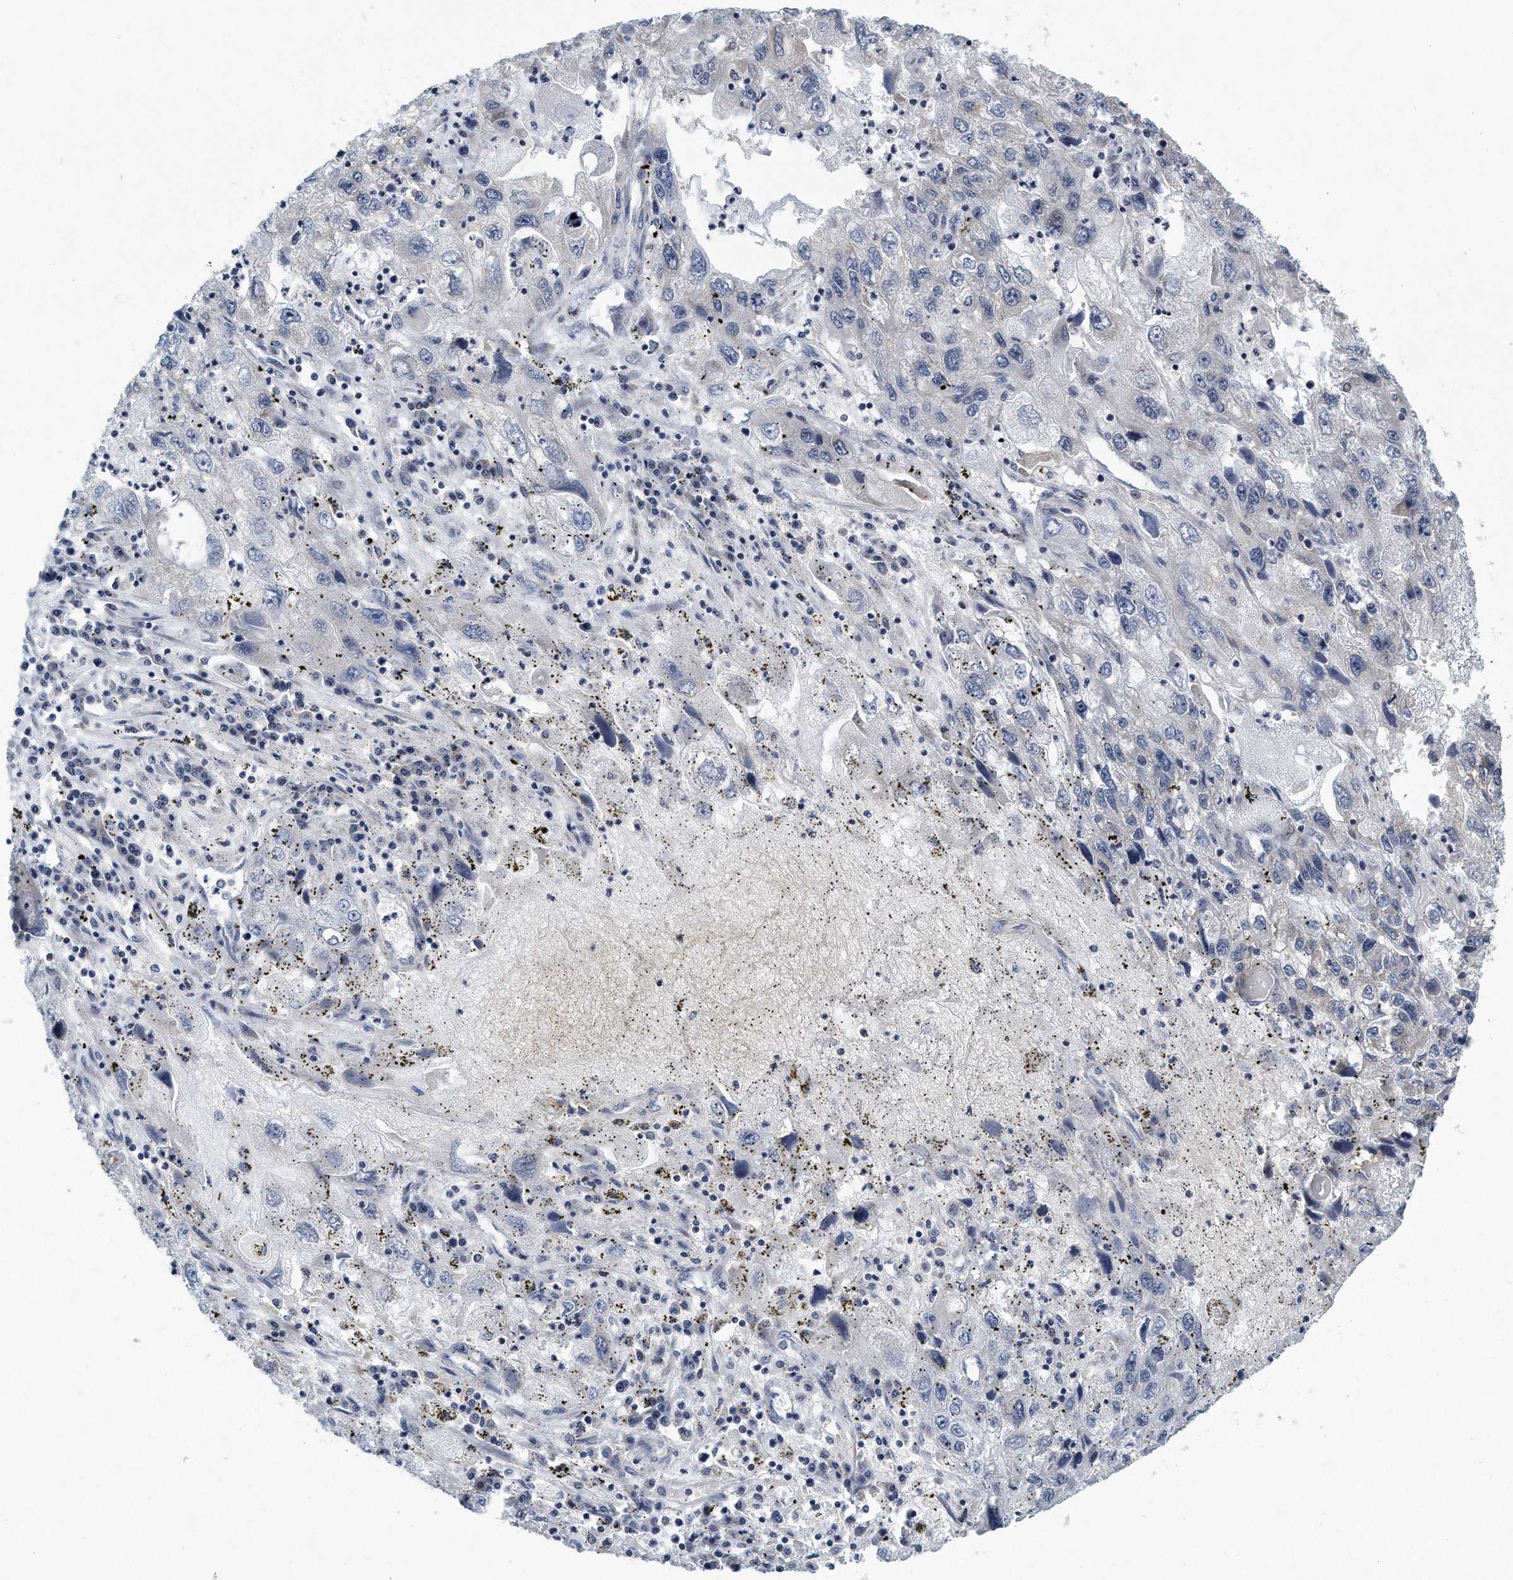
{"staining": {"intensity": "weak", "quantity": "<25%", "location": "cytoplasmic/membranous"}, "tissue": "endometrial cancer", "cell_type": "Tumor cells", "image_type": "cancer", "snomed": [{"axis": "morphology", "description": "Adenocarcinoma, NOS"}, {"axis": "topography", "description": "Endometrium"}], "caption": "An image of endometrial adenocarcinoma stained for a protein displays no brown staining in tumor cells.", "gene": "VLDLR", "patient": {"sex": "female", "age": 49}}